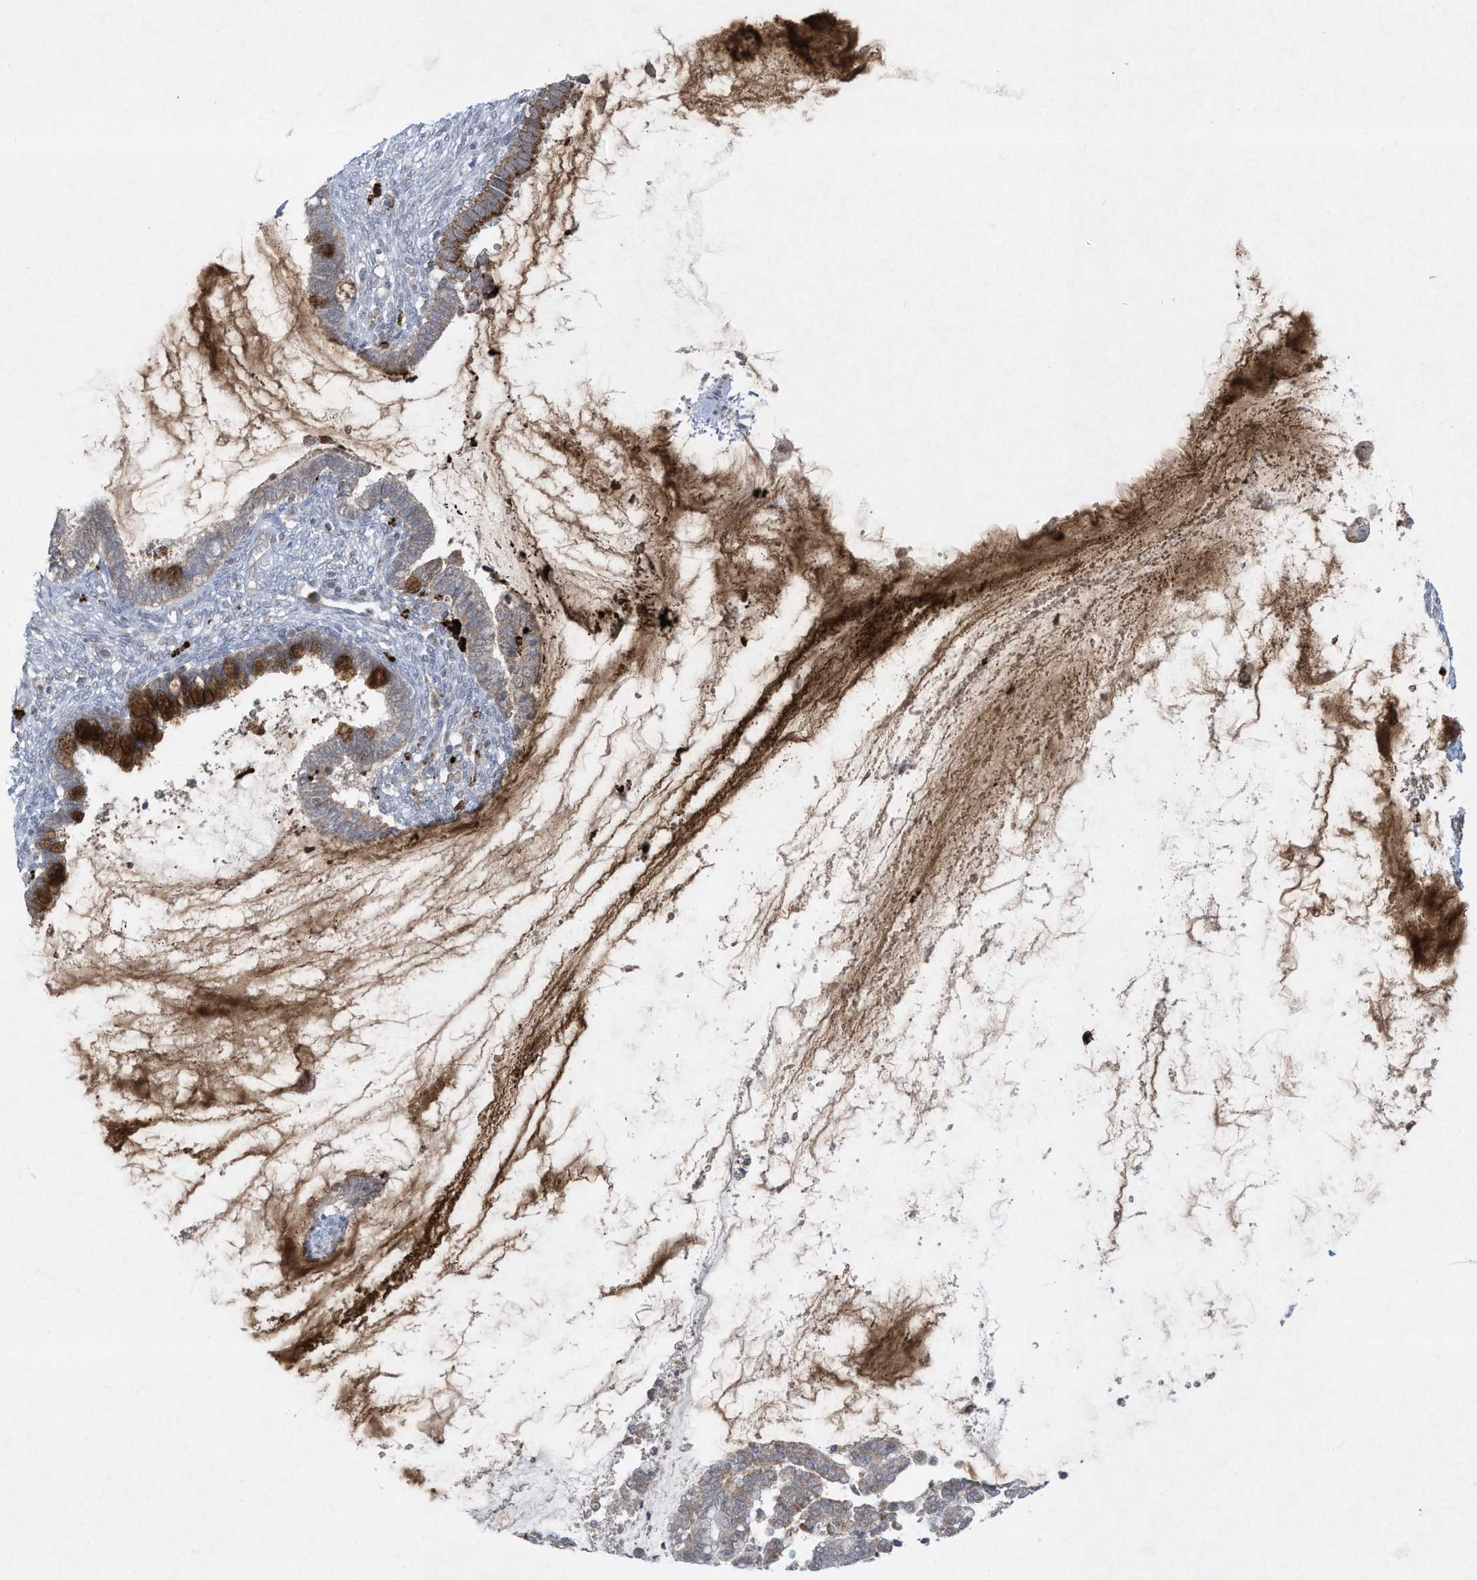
{"staining": {"intensity": "moderate", "quantity": ">75%", "location": "cytoplasmic/membranous"}, "tissue": "cervical cancer", "cell_type": "Tumor cells", "image_type": "cancer", "snomed": [{"axis": "morphology", "description": "Adenocarcinoma, NOS"}, {"axis": "topography", "description": "Cervix"}], "caption": "IHC staining of cervical cancer (adenocarcinoma), which shows medium levels of moderate cytoplasmic/membranous staining in about >75% of tumor cells indicating moderate cytoplasmic/membranous protein positivity. The staining was performed using DAB (3,3'-diaminobenzidine) (brown) for protein detection and nuclei were counterstained in hematoxylin (blue).", "gene": "CHRNA4", "patient": {"sex": "female", "age": 44}}